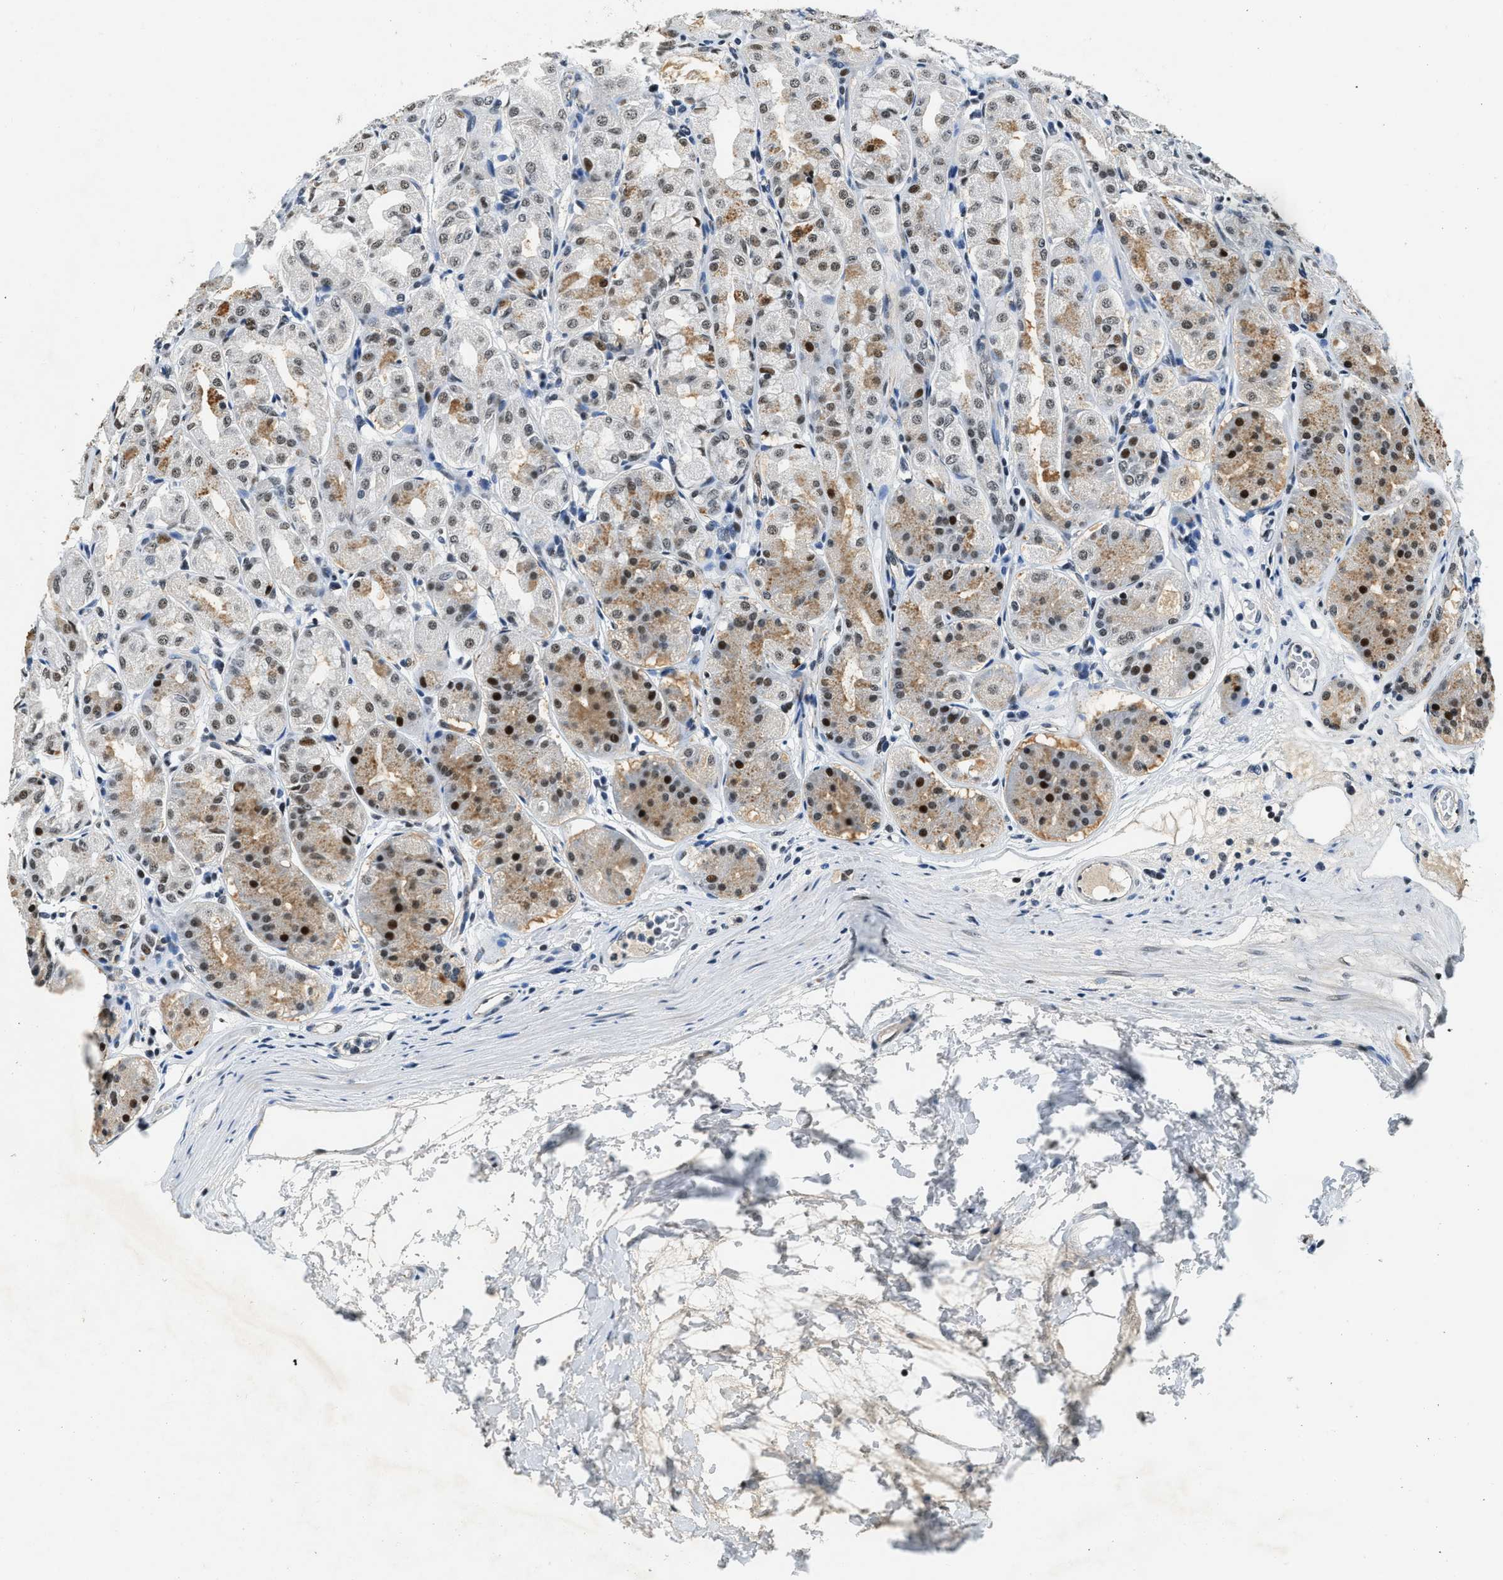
{"staining": {"intensity": "moderate", "quantity": ">75%", "location": "cytoplasmic/membranous,nuclear"}, "tissue": "stomach", "cell_type": "Glandular cells", "image_type": "normal", "snomed": [{"axis": "morphology", "description": "Normal tissue, NOS"}, {"axis": "topography", "description": "Stomach"}, {"axis": "topography", "description": "Stomach, lower"}], "caption": "Immunohistochemical staining of benign stomach shows medium levels of moderate cytoplasmic/membranous,nuclear staining in about >75% of glandular cells.", "gene": "CCNE1", "patient": {"sex": "female", "age": 56}}